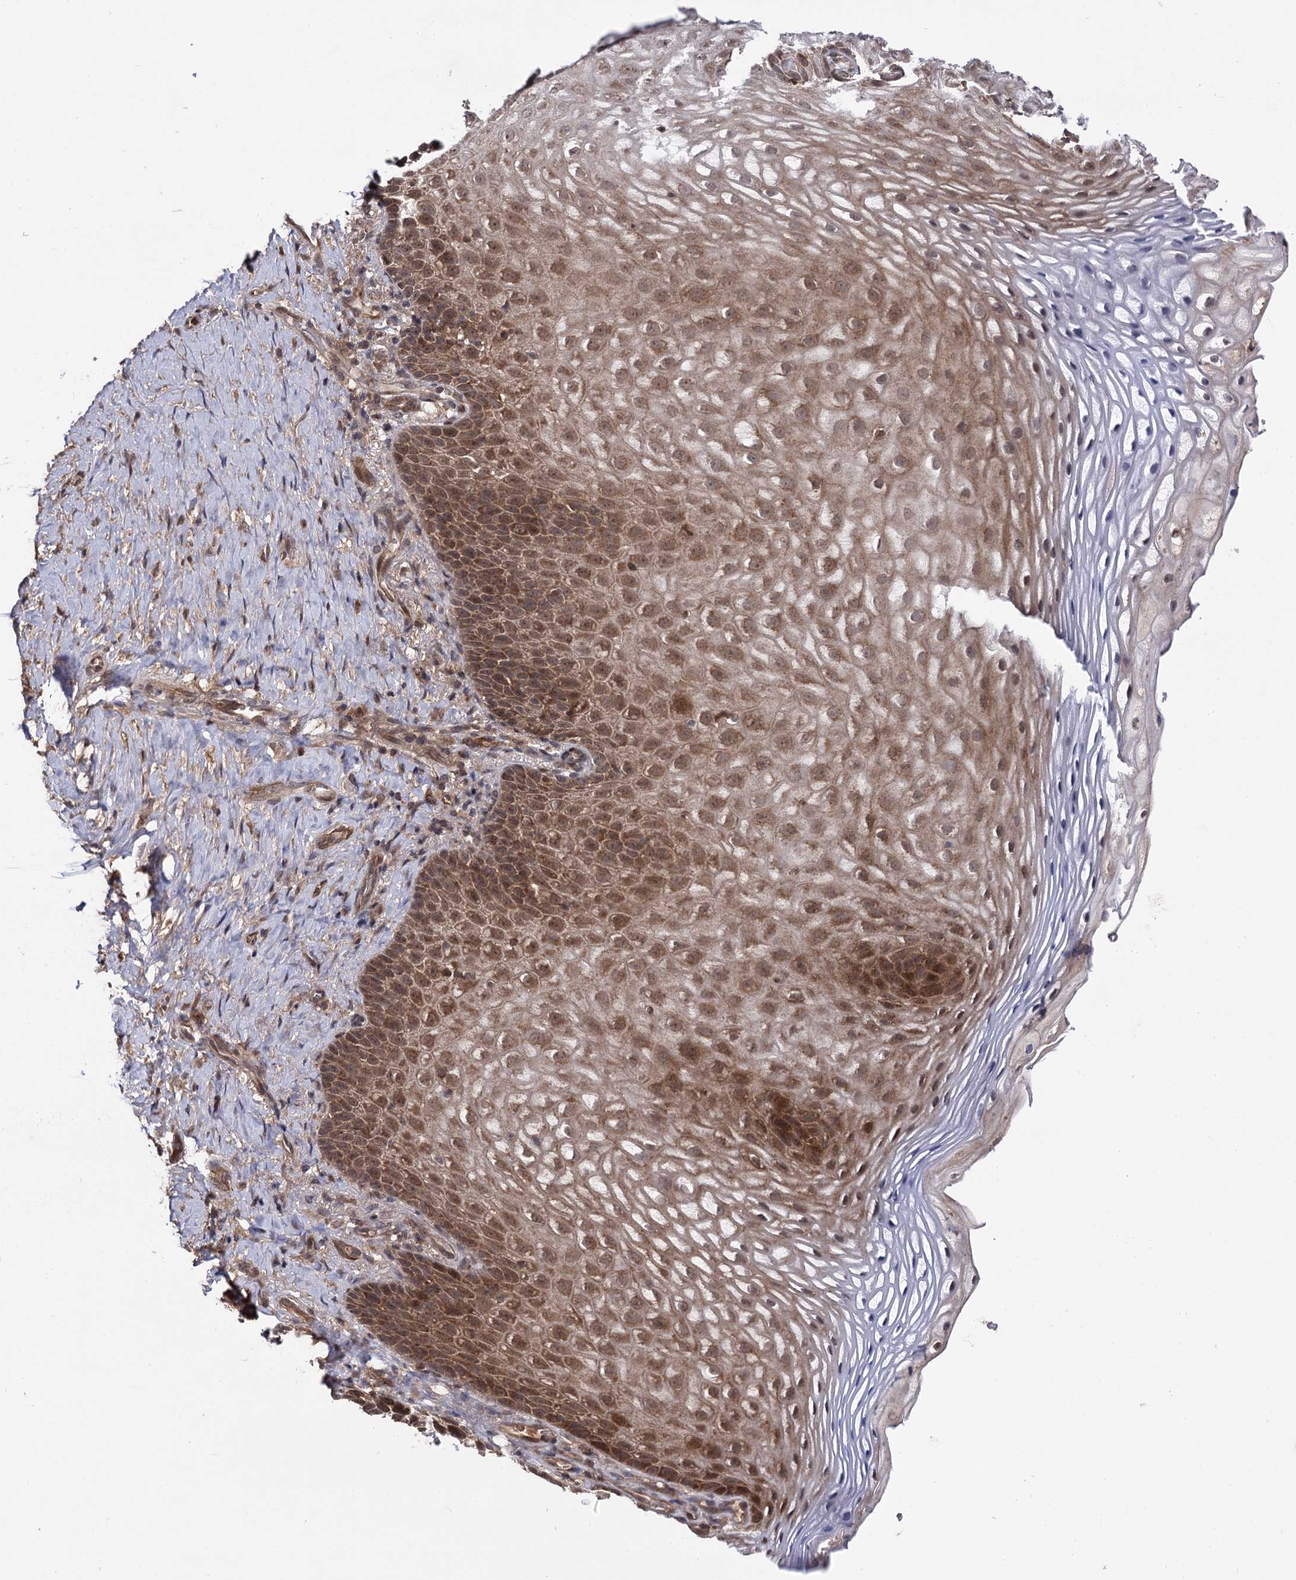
{"staining": {"intensity": "moderate", "quantity": ">75%", "location": "cytoplasmic/membranous"}, "tissue": "vagina", "cell_type": "Squamous epithelial cells", "image_type": "normal", "snomed": [{"axis": "morphology", "description": "Normal tissue, NOS"}, {"axis": "topography", "description": "Vagina"}], "caption": "Vagina stained for a protein exhibits moderate cytoplasmic/membranous positivity in squamous epithelial cells. The protein is stained brown, and the nuclei are stained in blue (DAB IHC with brightfield microscopy, high magnification).", "gene": "MICAL2", "patient": {"sex": "female", "age": 60}}